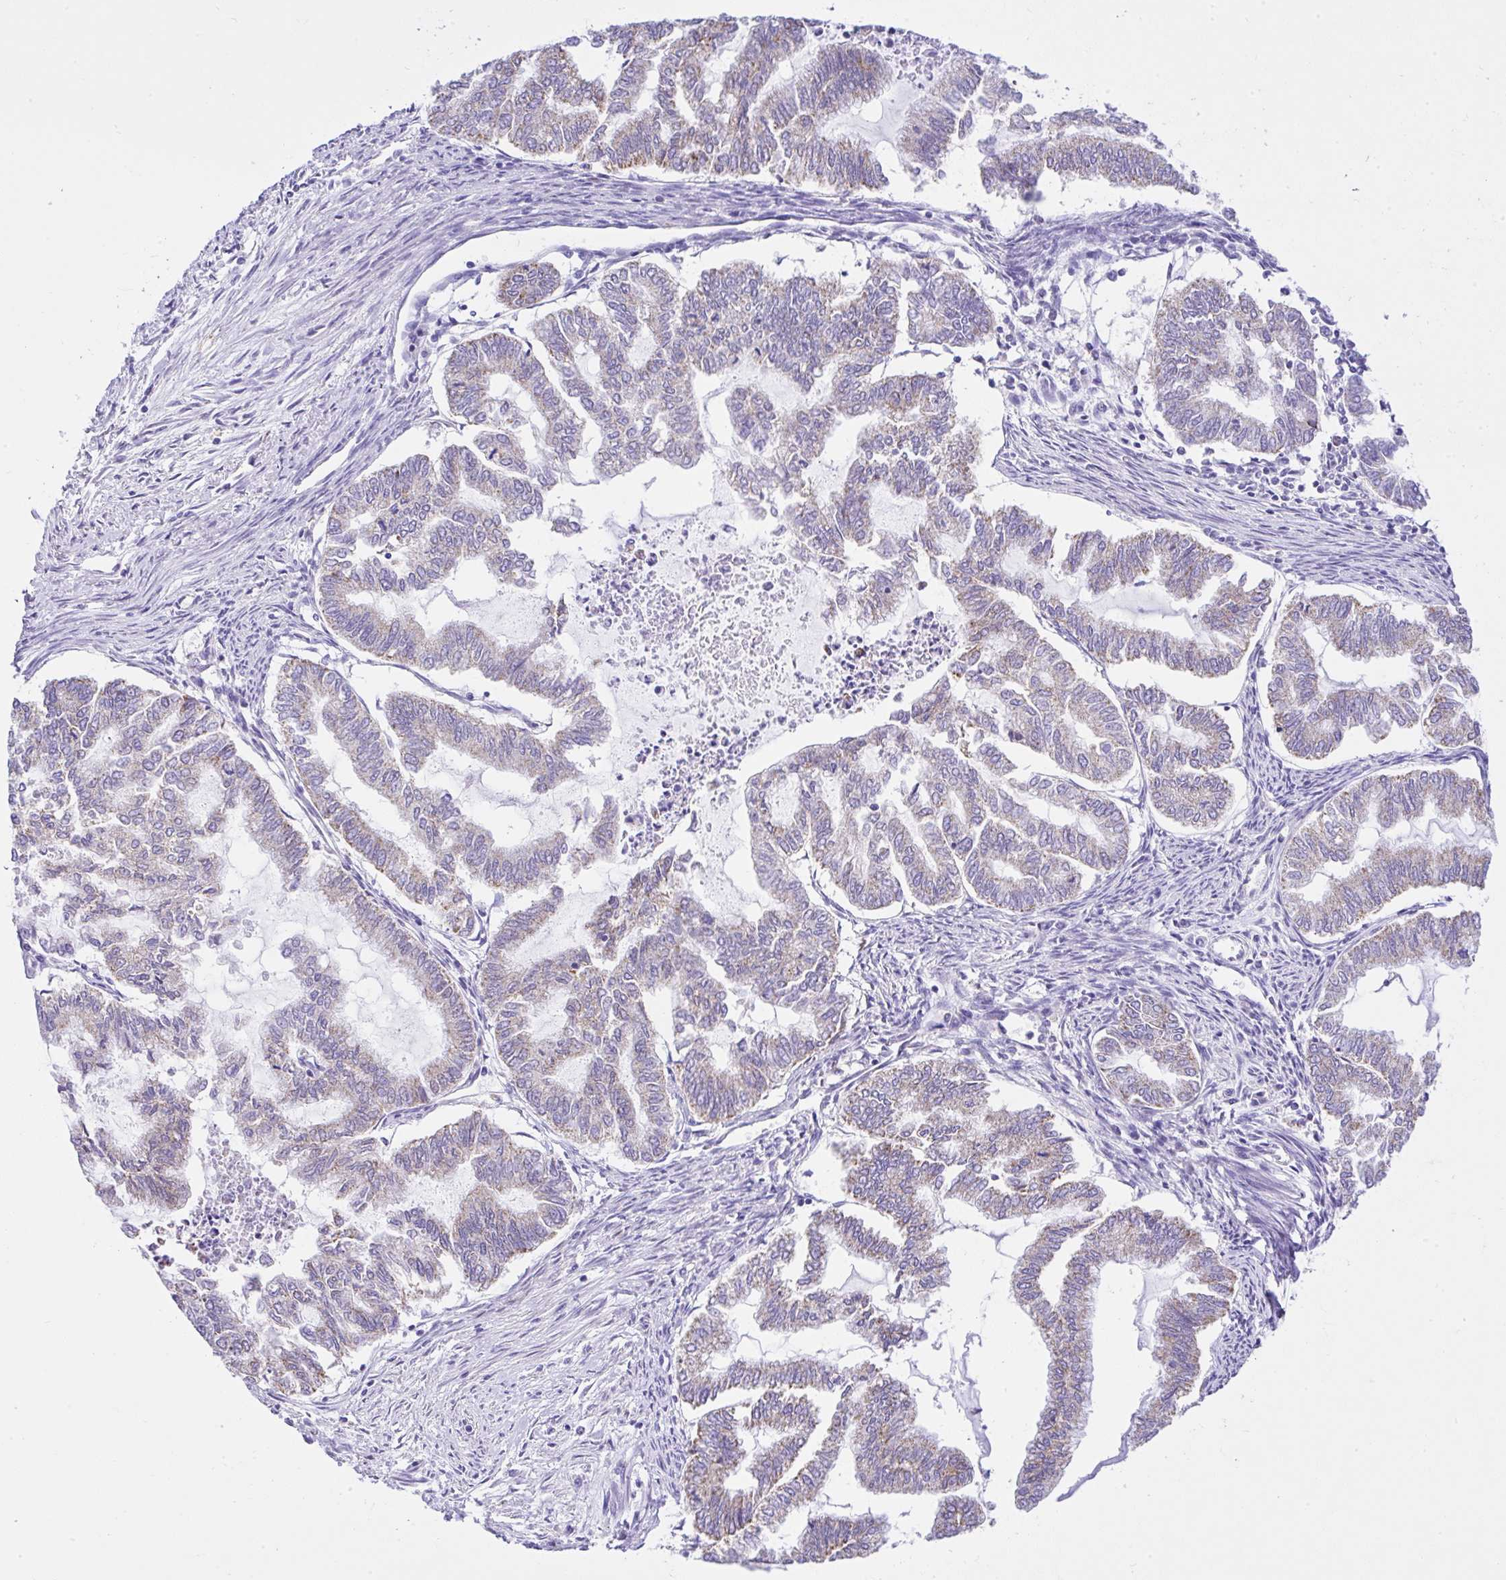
{"staining": {"intensity": "weak", "quantity": "<25%", "location": "cytoplasmic/membranous"}, "tissue": "endometrial cancer", "cell_type": "Tumor cells", "image_type": "cancer", "snomed": [{"axis": "morphology", "description": "Adenocarcinoma, NOS"}, {"axis": "topography", "description": "Endometrium"}], "caption": "Immunohistochemical staining of endometrial cancer shows no significant staining in tumor cells. (Stains: DAB immunohistochemistry (IHC) with hematoxylin counter stain, Microscopy: brightfield microscopy at high magnification).", "gene": "SLC13A1", "patient": {"sex": "female", "age": 79}}